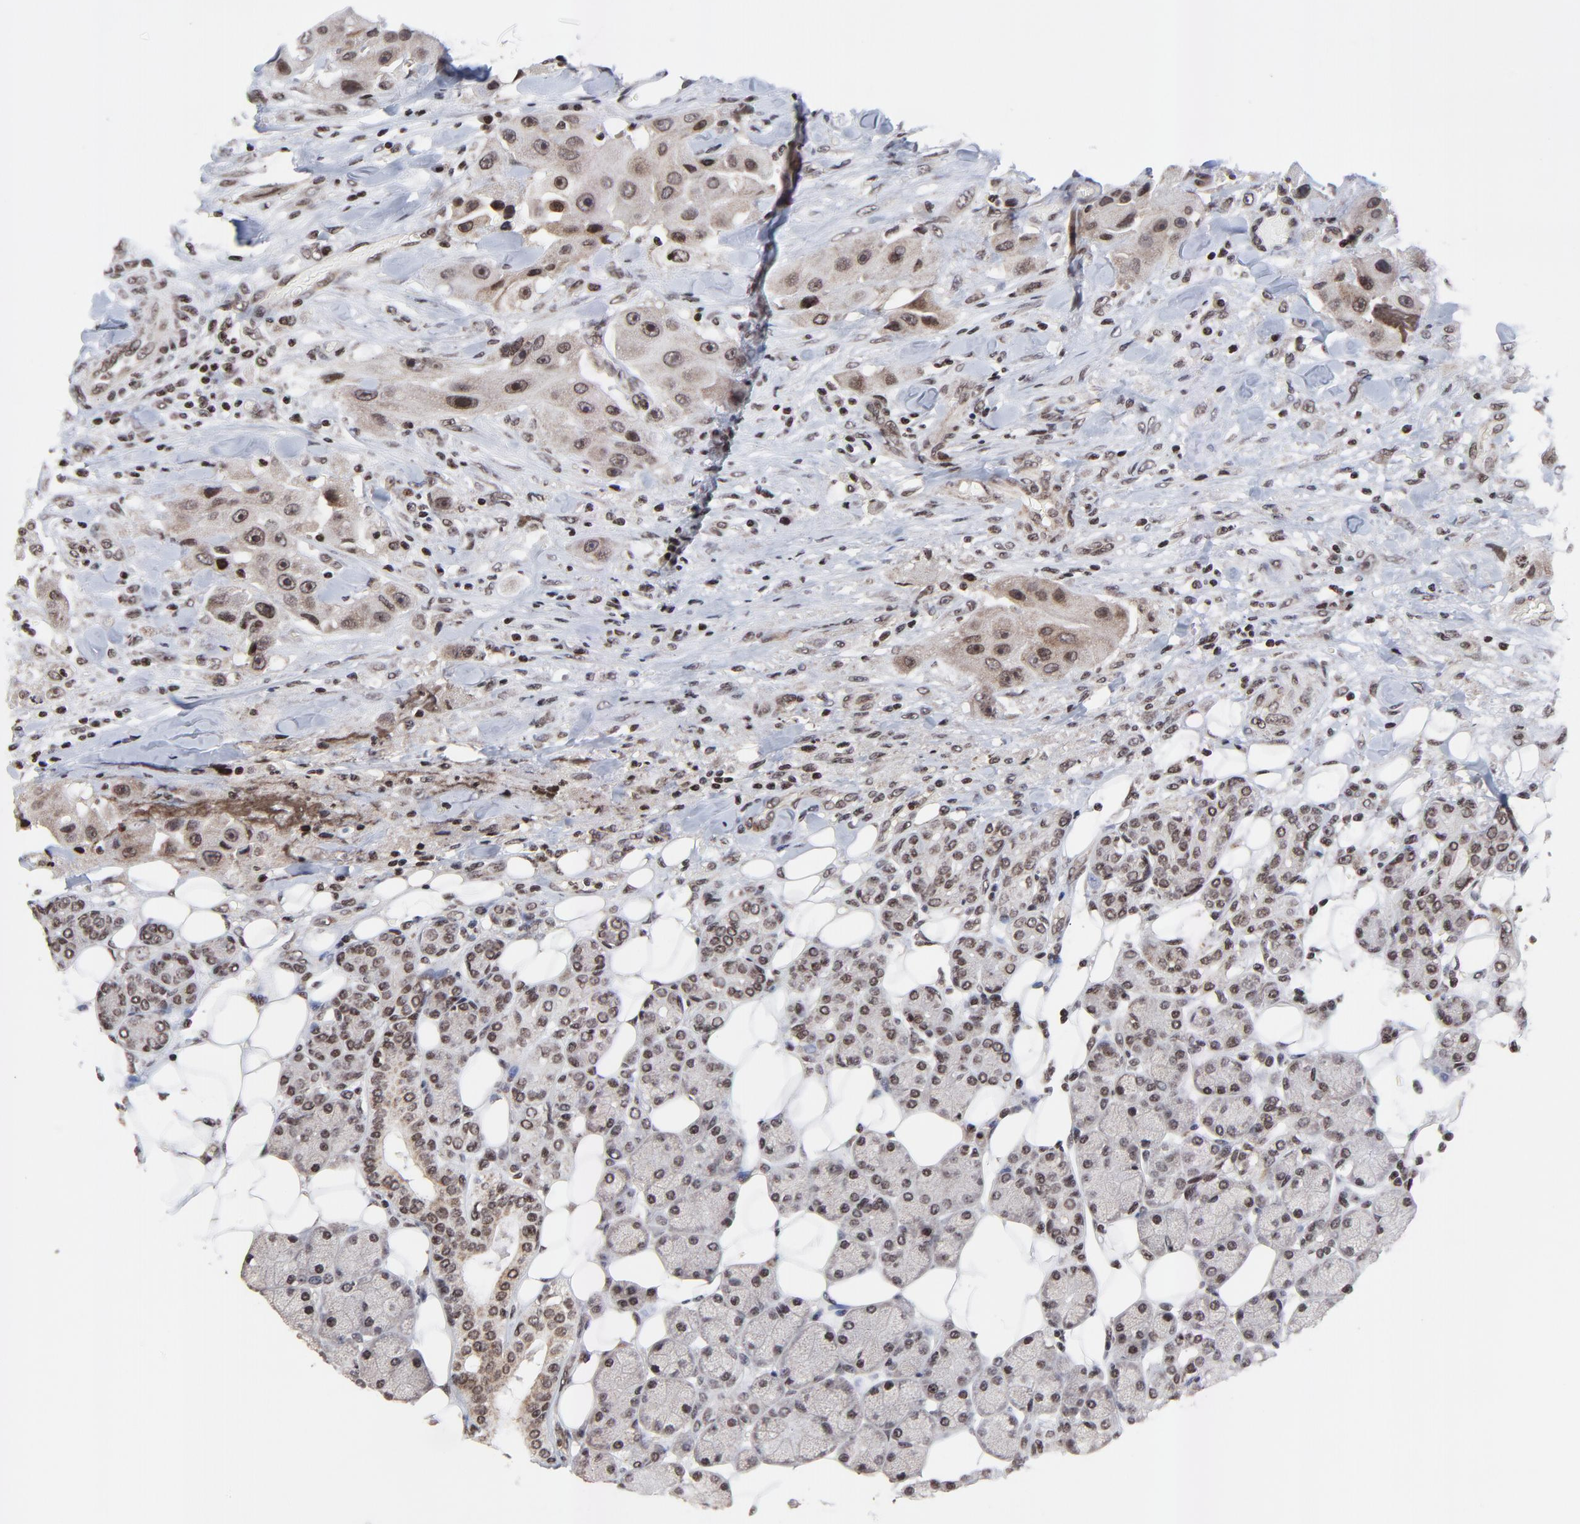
{"staining": {"intensity": "strong", "quantity": ">75%", "location": "cytoplasmic/membranous,nuclear"}, "tissue": "head and neck cancer", "cell_type": "Tumor cells", "image_type": "cancer", "snomed": [{"axis": "morphology", "description": "Normal tissue, NOS"}, {"axis": "morphology", "description": "Adenocarcinoma, NOS"}, {"axis": "topography", "description": "Salivary gland"}, {"axis": "topography", "description": "Head-Neck"}], "caption": "An immunohistochemistry image of neoplastic tissue is shown. Protein staining in brown highlights strong cytoplasmic/membranous and nuclear positivity in adenocarcinoma (head and neck) within tumor cells.", "gene": "ZNF777", "patient": {"sex": "male", "age": 80}}